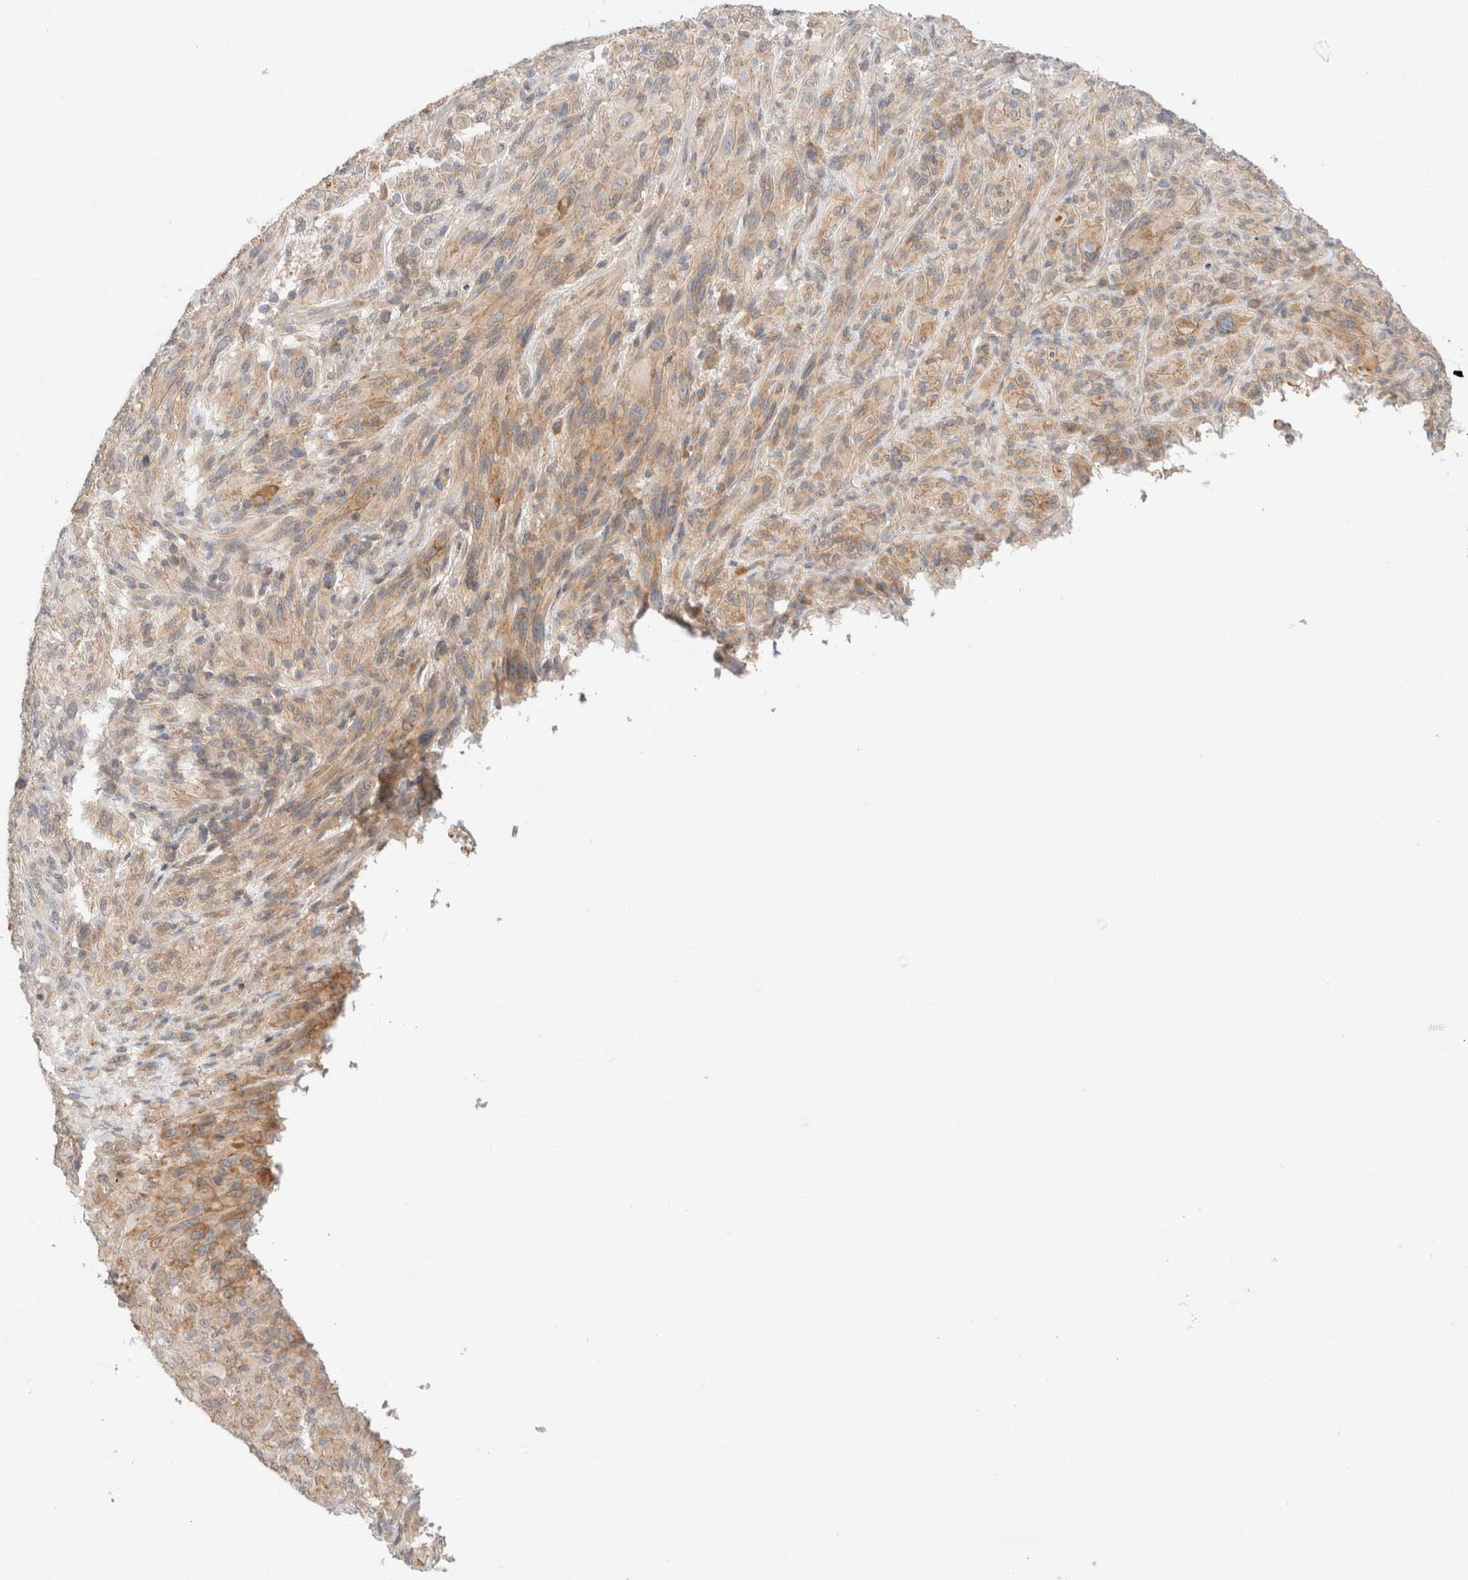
{"staining": {"intensity": "weak", "quantity": "<25%", "location": "cytoplasmic/membranous"}, "tissue": "melanoma", "cell_type": "Tumor cells", "image_type": "cancer", "snomed": [{"axis": "morphology", "description": "Malignant melanoma, NOS"}, {"axis": "topography", "description": "Skin of head"}], "caption": "IHC of melanoma reveals no expression in tumor cells.", "gene": "MARK3", "patient": {"sex": "male", "age": 96}}